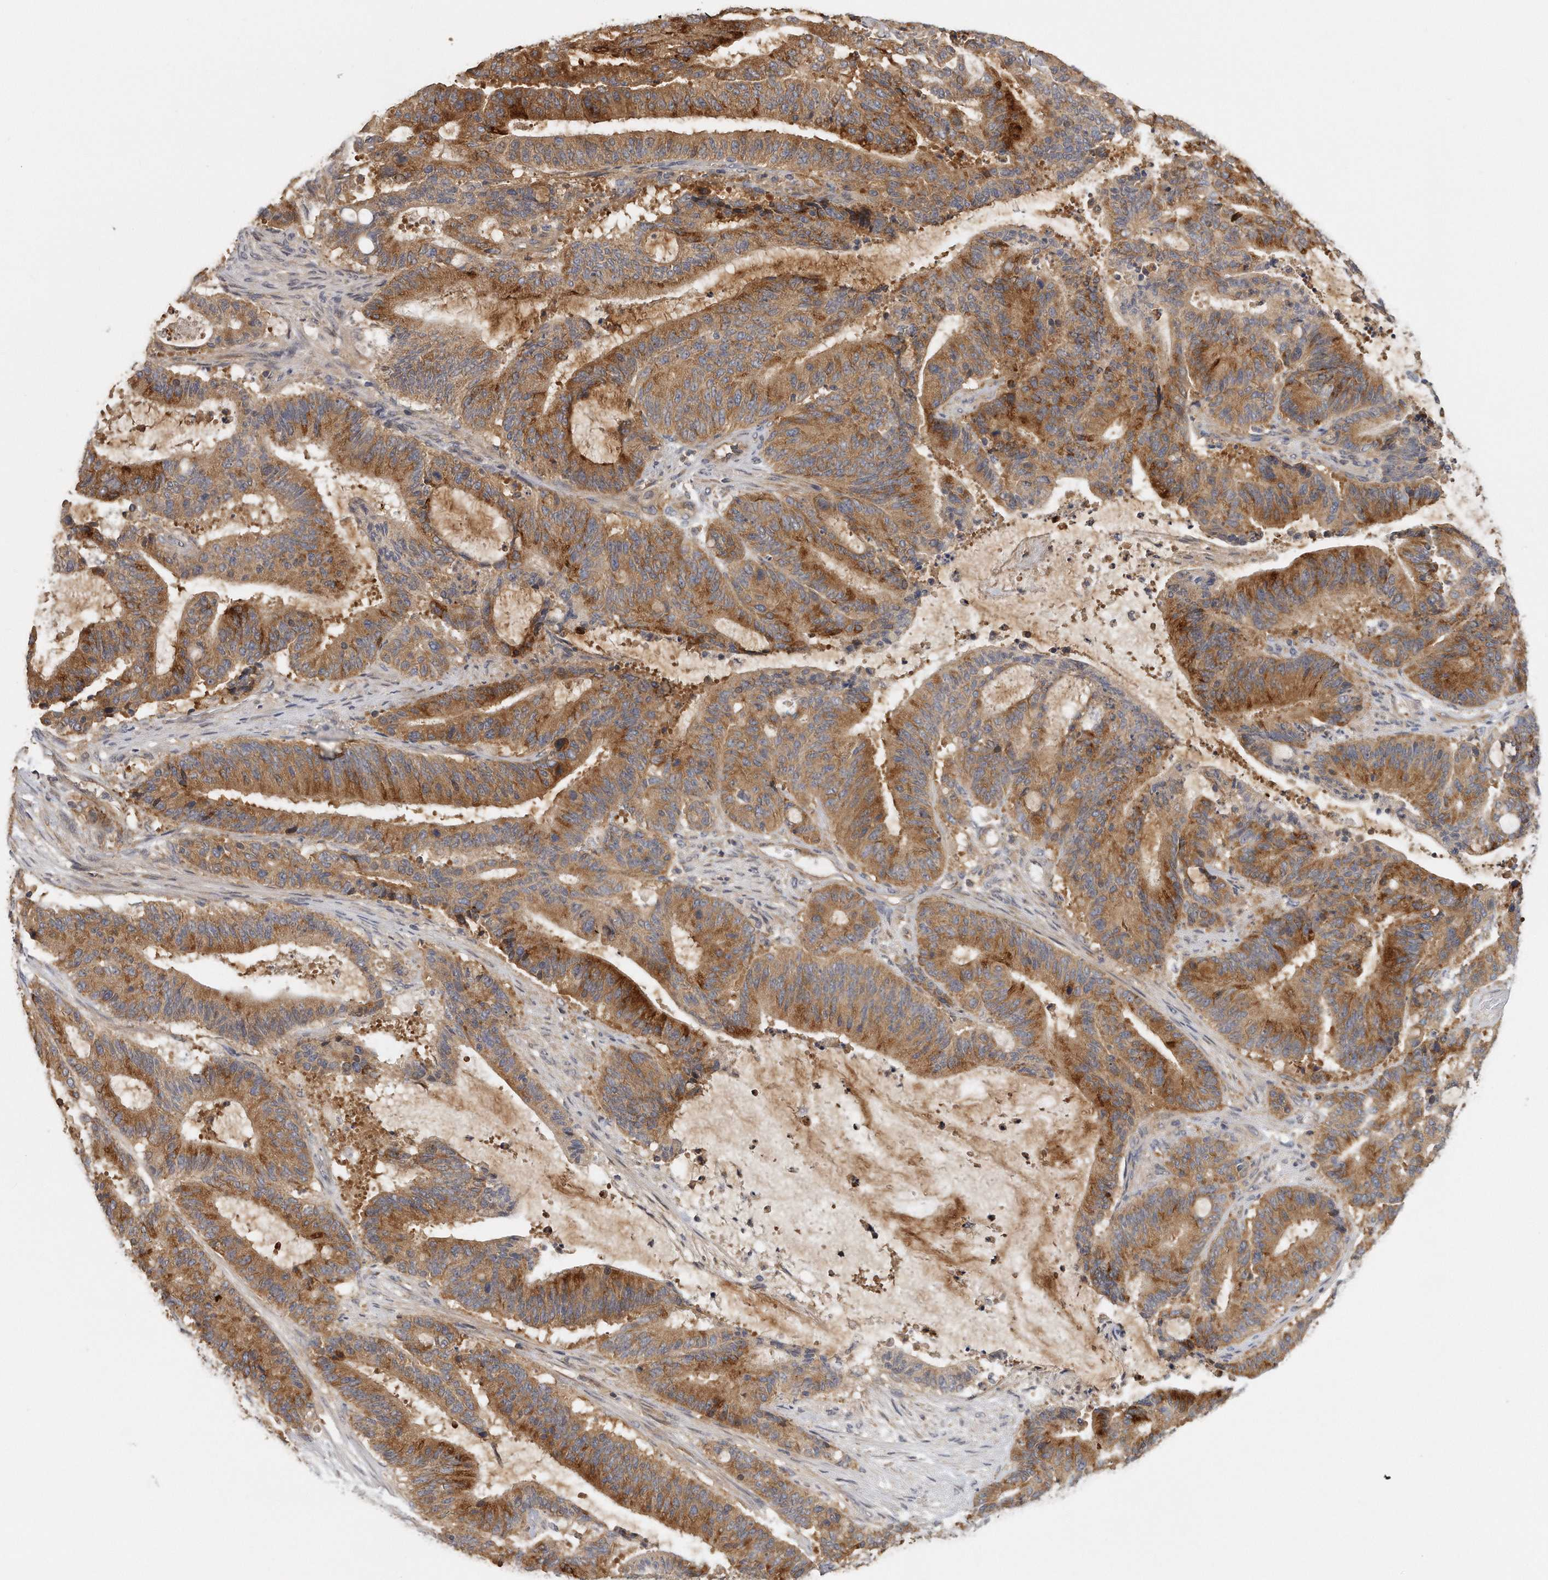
{"staining": {"intensity": "moderate", "quantity": ">75%", "location": "cytoplasmic/membranous"}, "tissue": "liver cancer", "cell_type": "Tumor cells", "image_type": "cancer", "snomed": [{"axis": "morphology", "description": "Normal tissue, NOS"}, {"axis": "morphology", "description": "Cholangiocarcinoma"}, {"axis": "topography", "description": "Liver"}, {"axis": "topography", "description": "Peripheral nerve tissue"}], "caption": "Tumor cells reveal medium levels of moderate cytoplasmic/membranous positivity in approximately >75% of cells in human liver cholangiocarcinoma.", "gene": "EIF3I", "patient": {"sex": "female", "age": 73}}